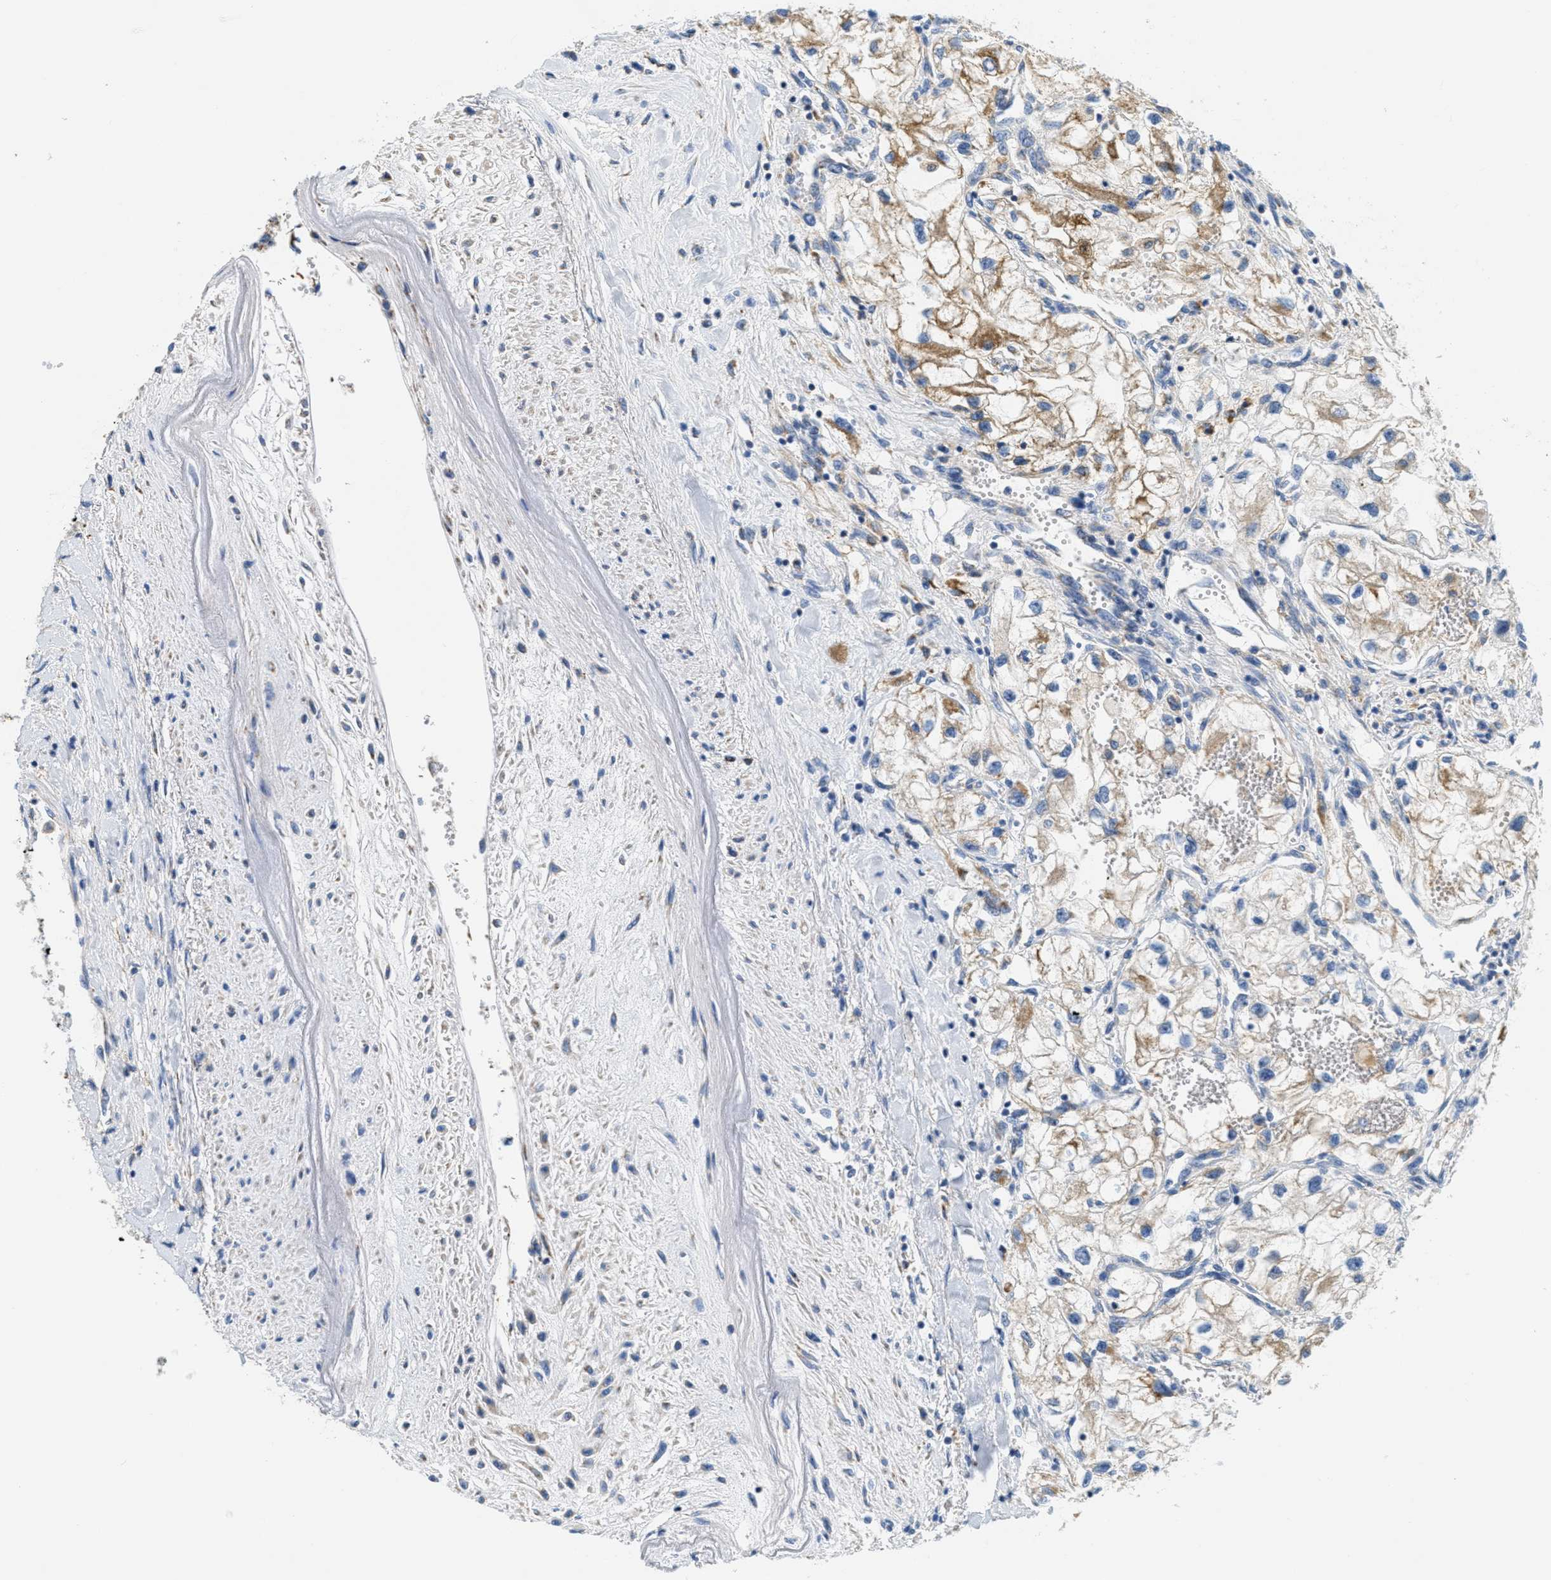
{"staining": {"intensity": "moderate", "quantity": "25%-75%", "location": "cytoplasmic/membranous"}, "tissue": "renal cancer", "cell_type": "Tumor cells", "image_type": "cancer", "snomed": [{"axis": "morphology", "description": "Adenocarcinoma, NOS"}, {"axis": "topography", "description": "Kidney"}], "caption": "Immunohistochemical staining of renal cancer (adenocarcinoma) exhibits moderate cytoplasmic/membranous protein positivity in approximately 25%-75% of tumor cells. (DAB = brown stain, brightfield microscopy at high magnification).", "gene": "KCNJ5", "patient": {"sex": "female", "age": 70}}